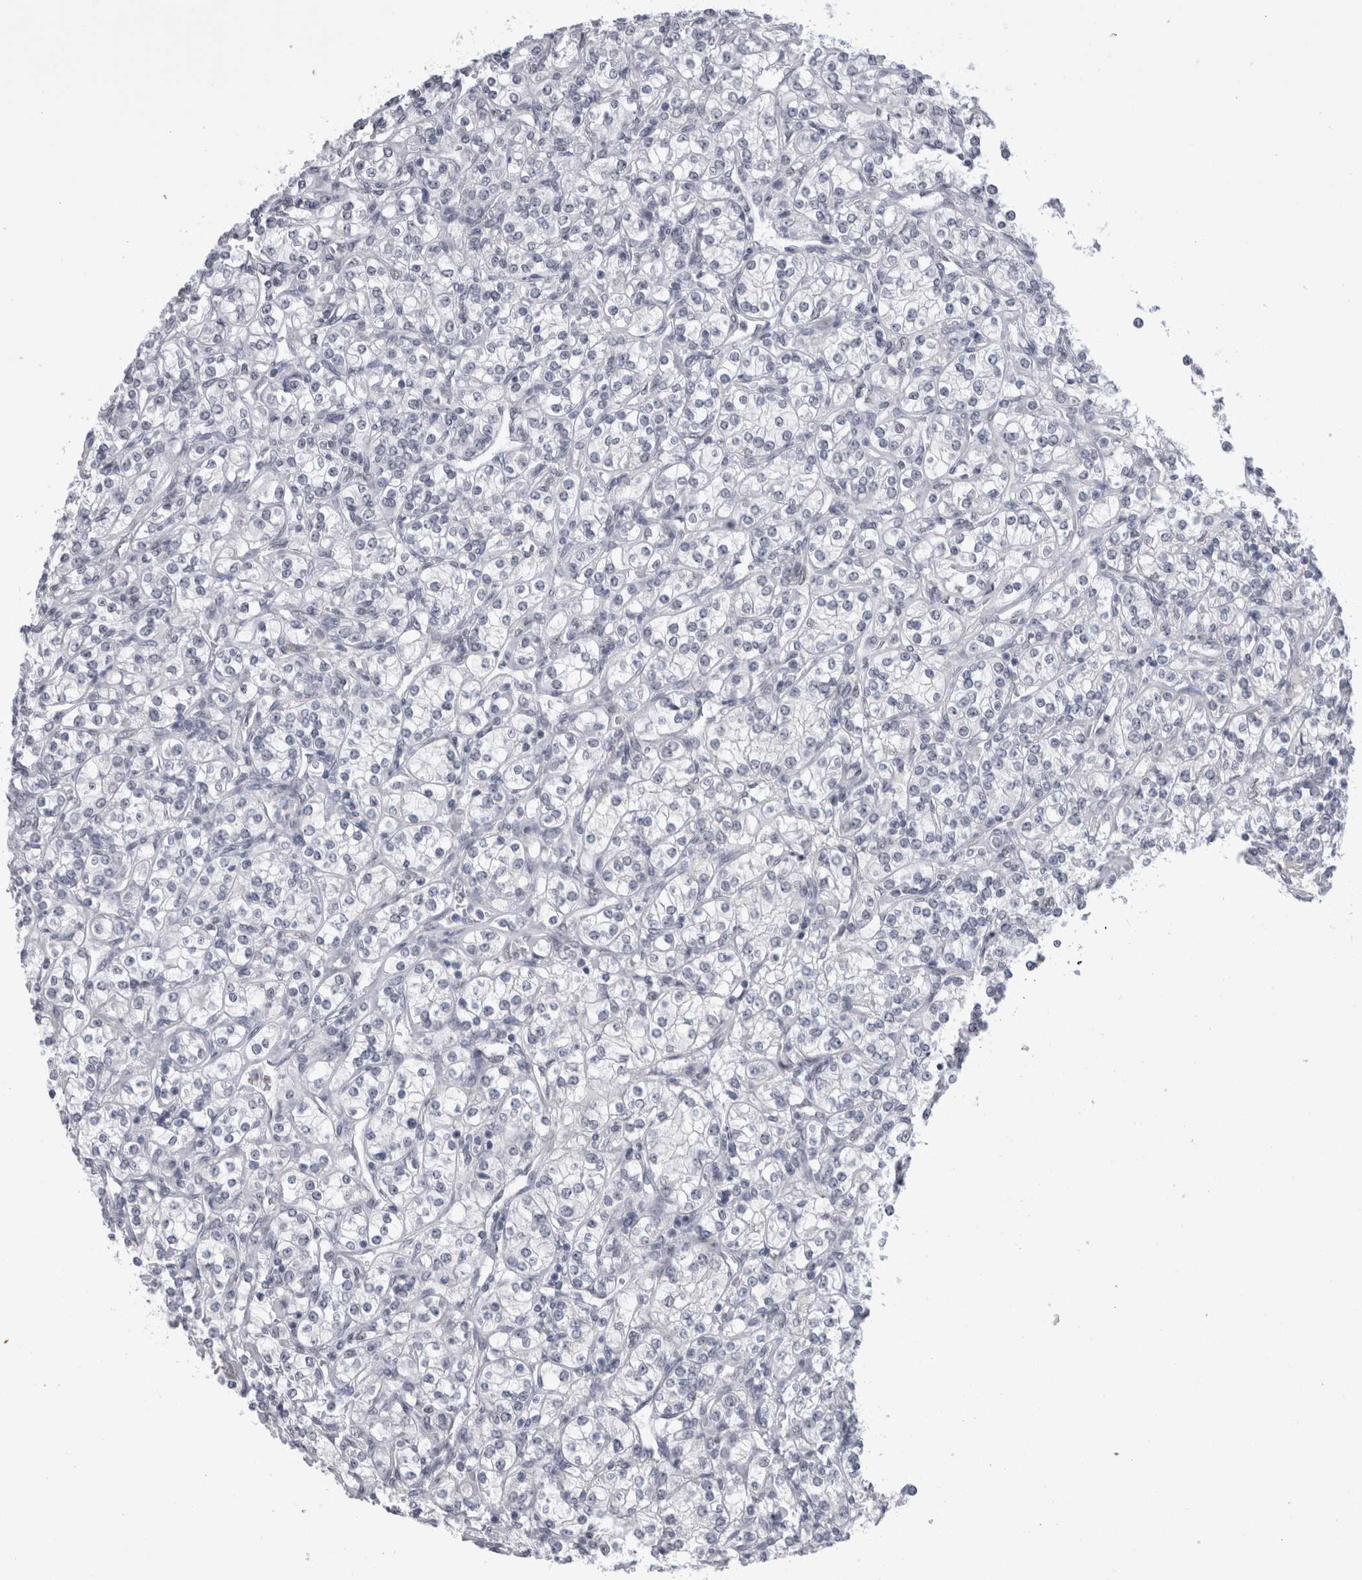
{"staining": {"intensity": "negative", "quantity": "none", "location": "none"}, "tissue": "renal cancer", "cell_type": "Tumor cells", "image_type": "cancer", "snomed": [{"axis": "morphology", "description": "Adenocarcinoma, NOS"}, {"axis": "topography", "description": "Kidney"}], "caption": "Tumor cells are negative for protein expression in human renal cancer.", "gene": "API5", "patient": {"sex": "male", "age": 77}}